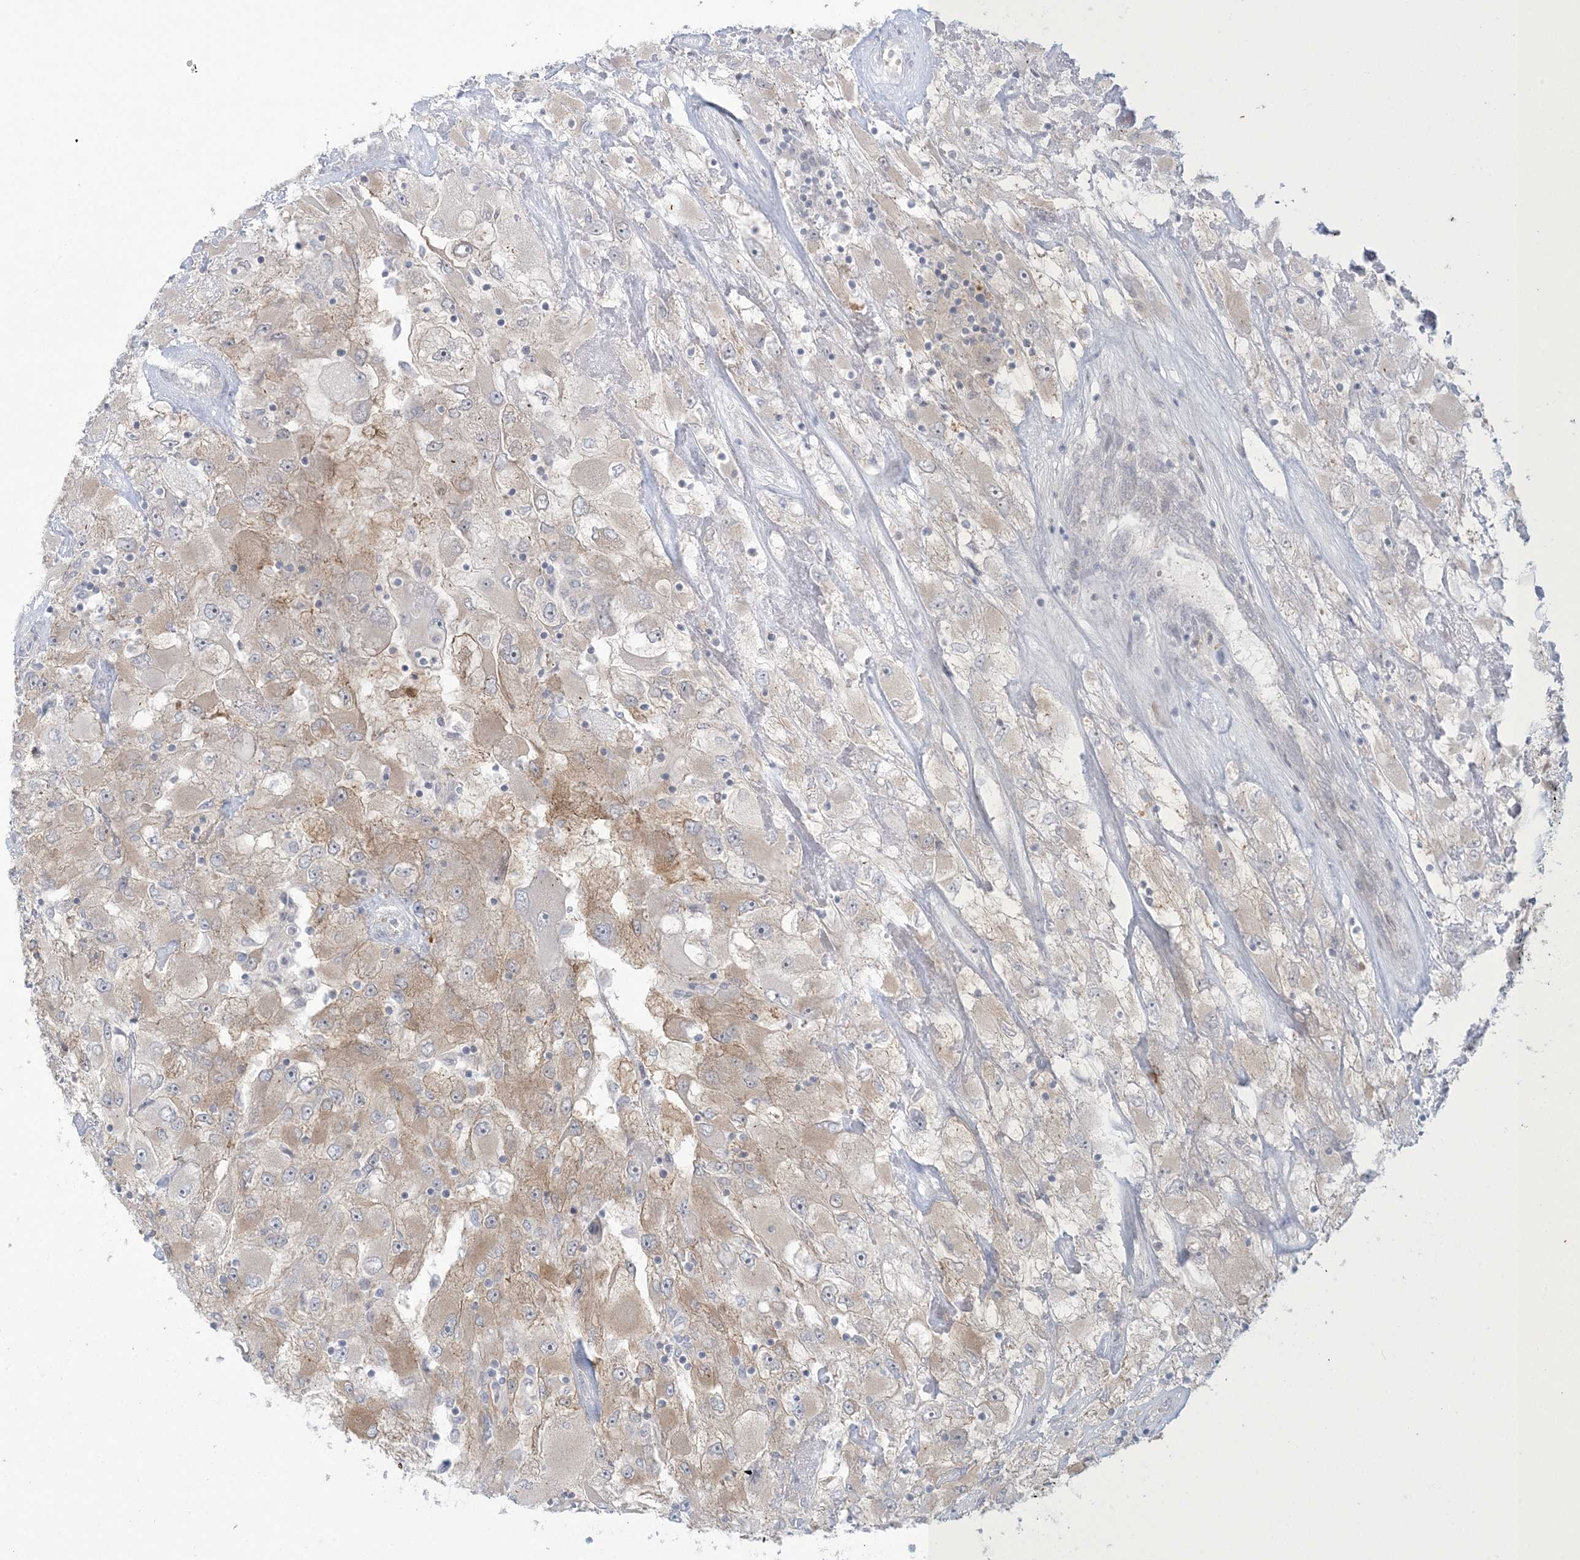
{"staining": {"intensity": "weak", "quantity": "25%-75%", "location": "cytoplasmic/membranous"}, "tissue": "renal cancer", "cell_type": "Tumor cells", "image_type": "cancer", "snomed": [{"axis": "morphology", "description": "Adenocarcinoma, NOS"}, {"axis": "topography", "description": "Kidney"}], "caption": "DAB (3,3'-diaminobenzidine) immunohistochemical staining of renal cancer (adenocarcinoma) reveals weak cytoplasmic/membranous protein expression in about 25%-75% of tumor cells.", "gene": "NRBP2", "patient": {"sex": "female", "age": 52}}